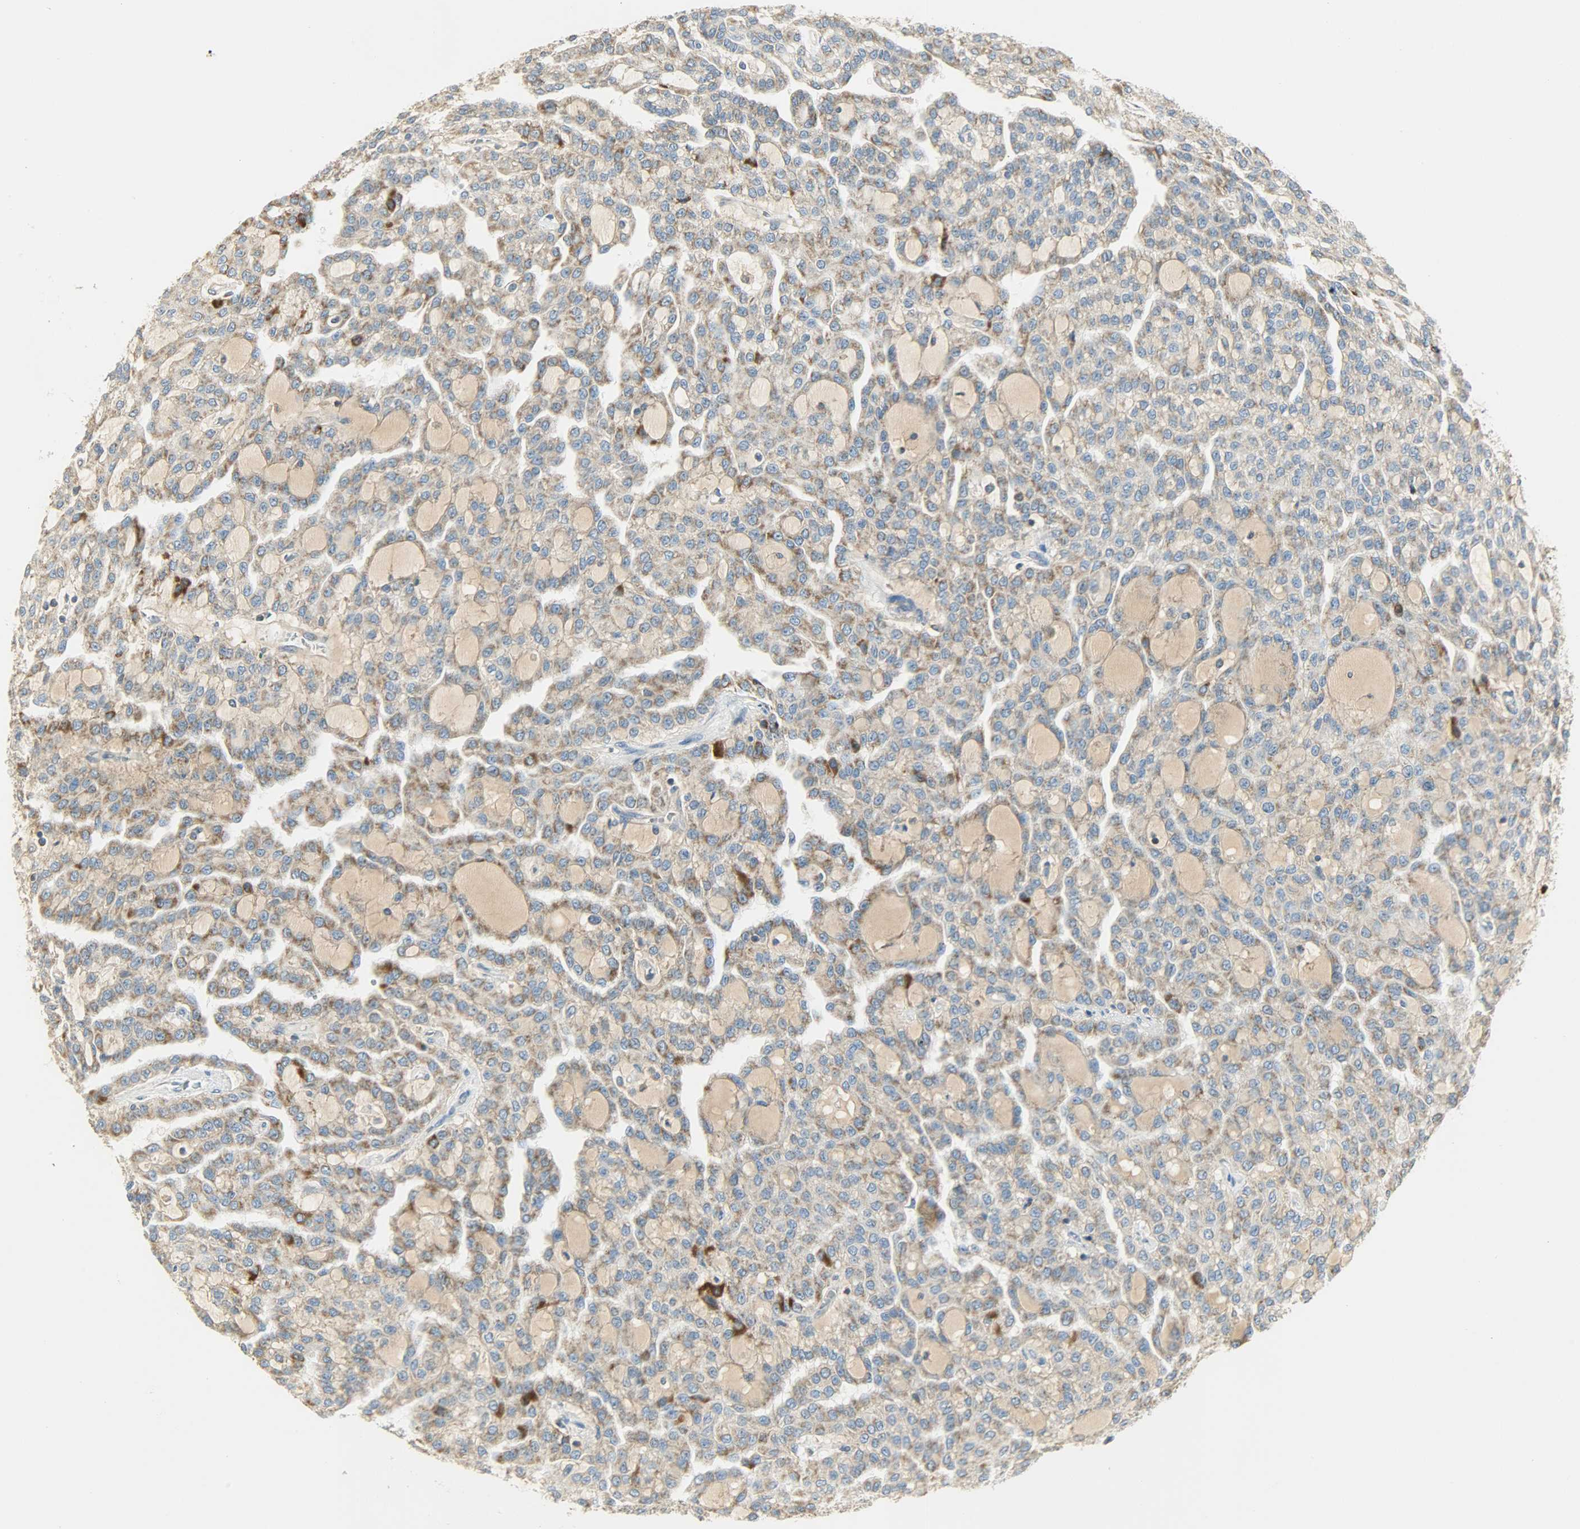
{"staining": {"intensity": "moderate", "quantity": ">75%", "location": "cytoplasmic/membranous"}, "tissue": "renal cancer", "cell_type": "Tumor cells", "image_type": "cancer", "snomed": [{"axis": "morphology", "description": "Adenocarcinoma, NOS"}, {"axis": "topography", "description": "Kidney"}], "caption": "IHC staining of adenocarcinoma (renal), which shows medium levels of moderate cytoplasmic/membranous expression in about >75% of tumor cells indicating moderate cytoplasmic/membranous protein expression. The staining was performed using DAB (brown) for protein detection and nuclei were counterstained in hematoxylin (blue).", "gene": "NNT", "patient": {"sex": "male", "age": 63}}